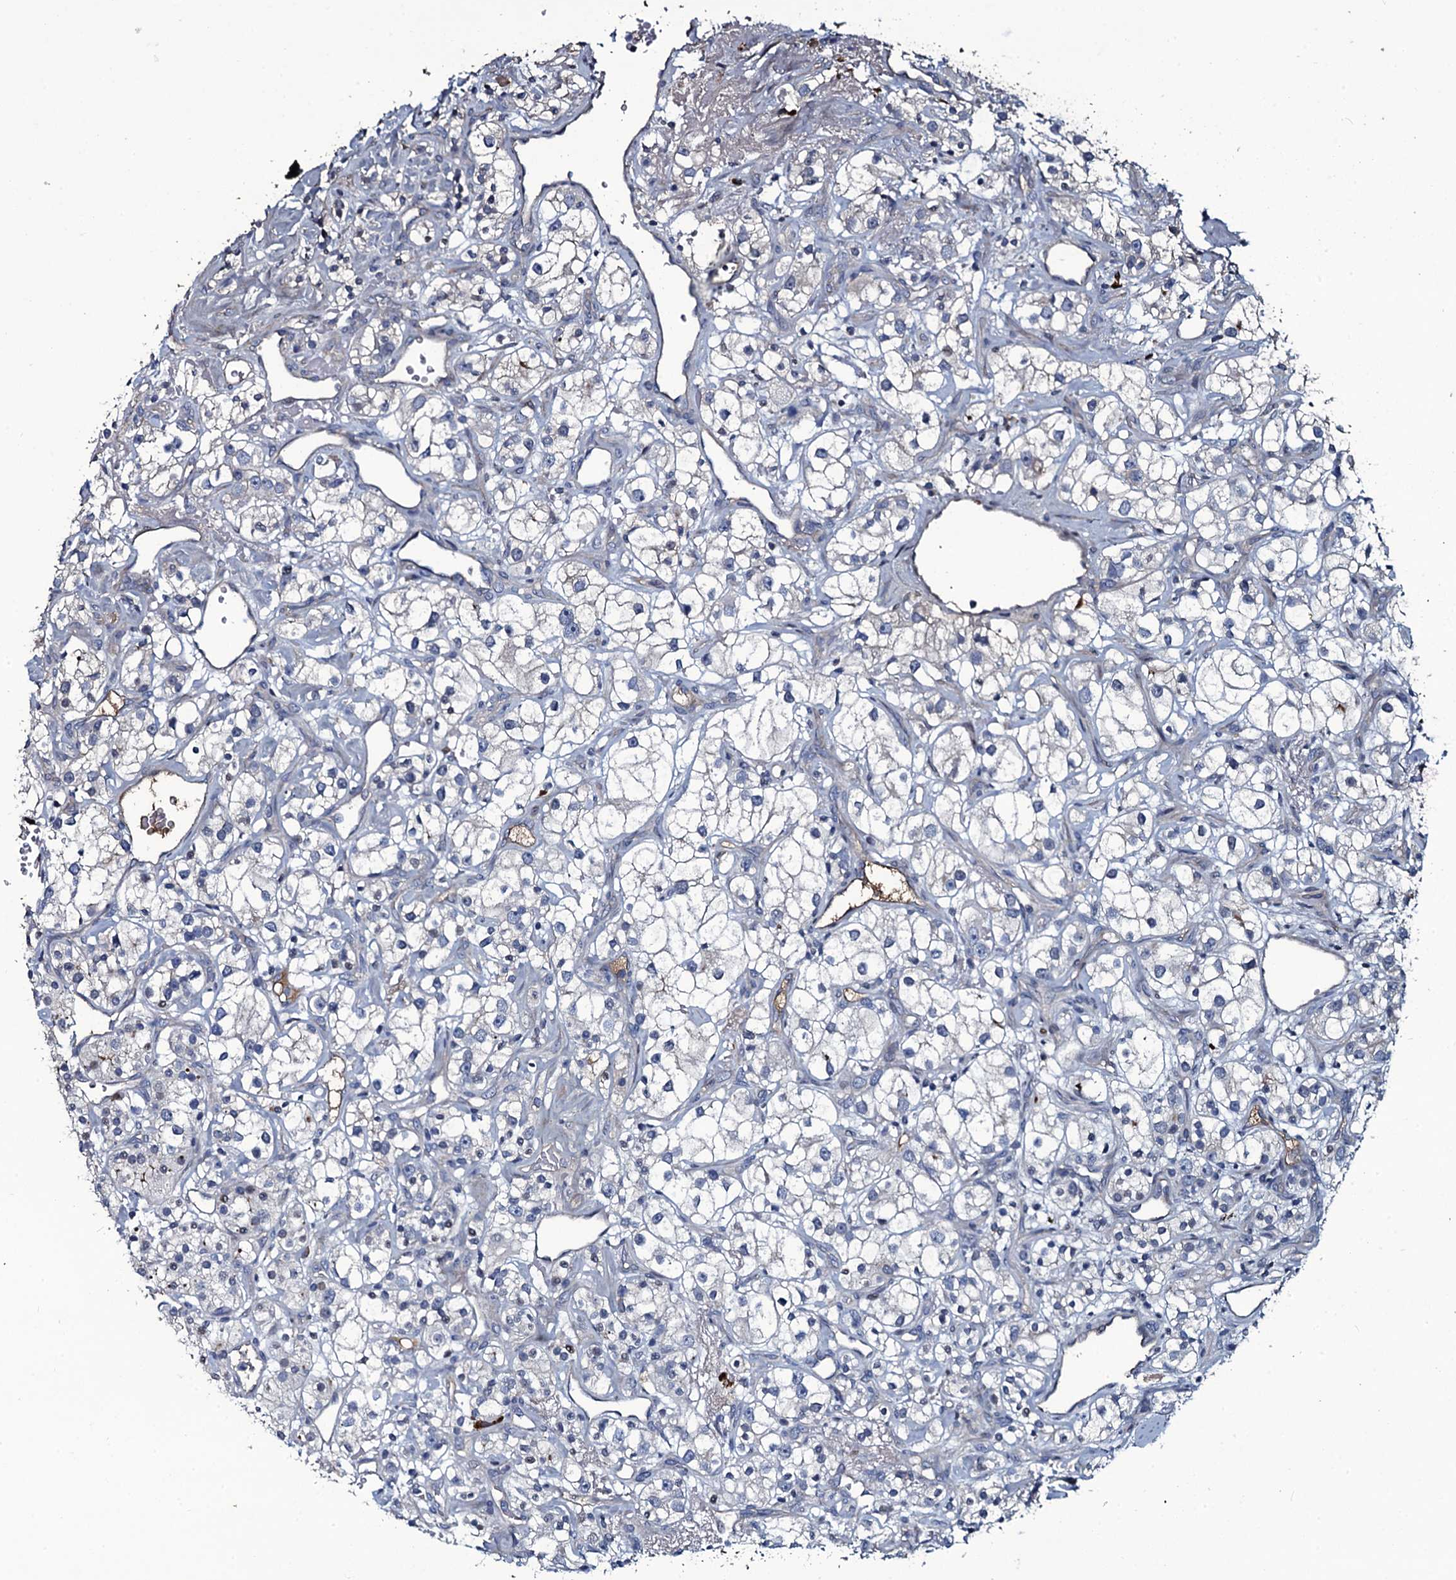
{"staining": {"intensity": "negative", "quantity": "none", "location": "none"}, "tissue": "renal cancer", "cell_type": "Tumor cells", "image_type": "cancer", "snomed": [{"axis": "morphology", "description": "Adenocarcinoma, NOS"}, {"axis": "topography", "description": "Kidney"}], "caption": "Immunohistochemical staining of renal cancer displays no significant expression in tumor cells.", "gene": "LYG2", "patient": {"sex": "male", "age": 77}}